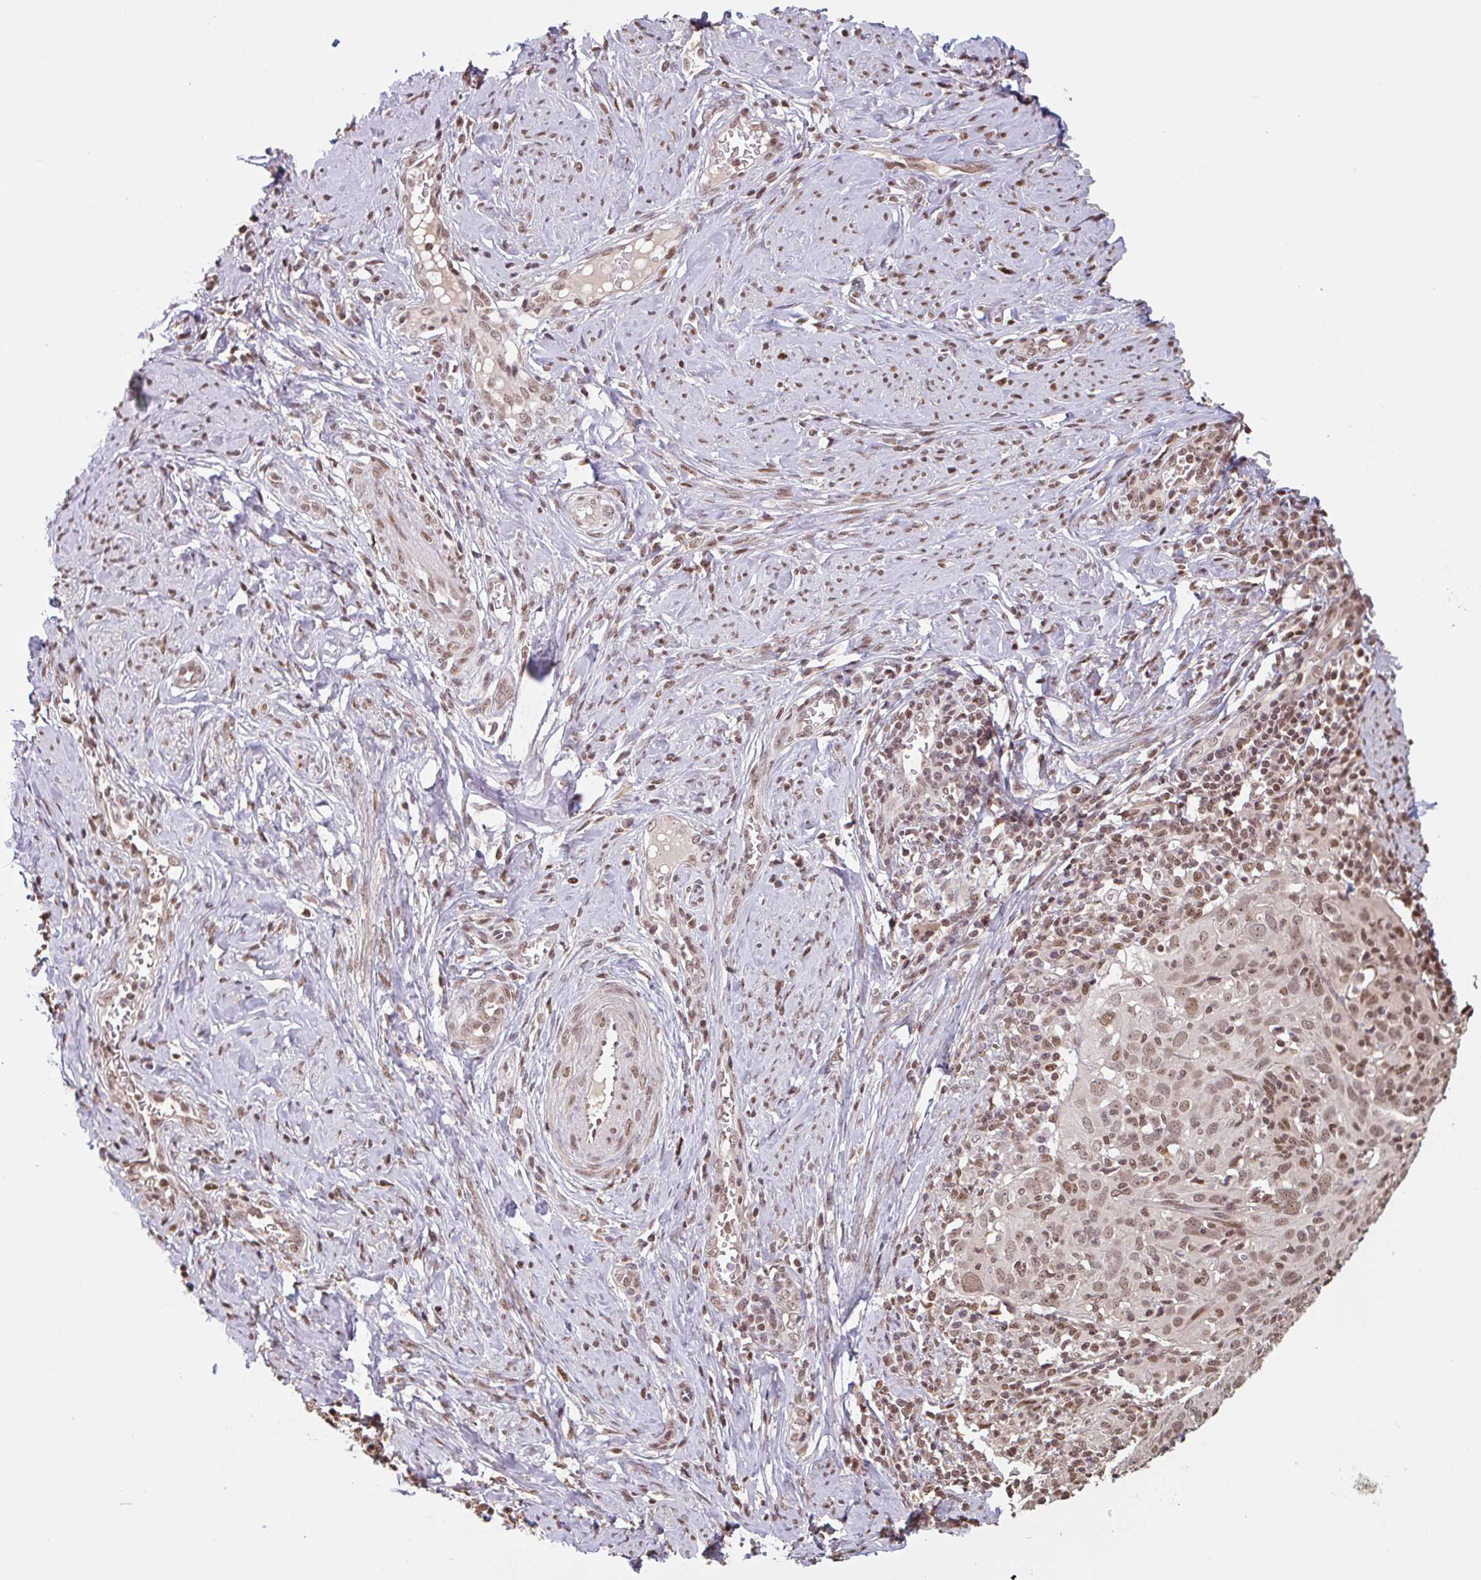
{"staining": {"intensity": "moderate", "quantity": ">75%", "location": "nuclear"}, "tissue": "cervical cancer", "cell_type": "Tumor cells", "image_type": "cancer", "snomed": [{"axis": "morphology", "description": "Normal tissue, NOS"}, {"axis": "morphology", "description": "Squamous cell carcinoma, NOS"}, {"axis": "topography", "description": "Cervix"}], "caption": "IHC staining of cervical squamous cell carcinoma, which shows medium levels of moderate nuclear expression in about >75% of tumor cells indicating moderate nuclear protein staining. The staining was performed using DAB (brown) for protein detection and nuclei were counterstained in hematoxylin (blue).", "gene": "DR1", "patient": {"sex": "female", "age": 31}}